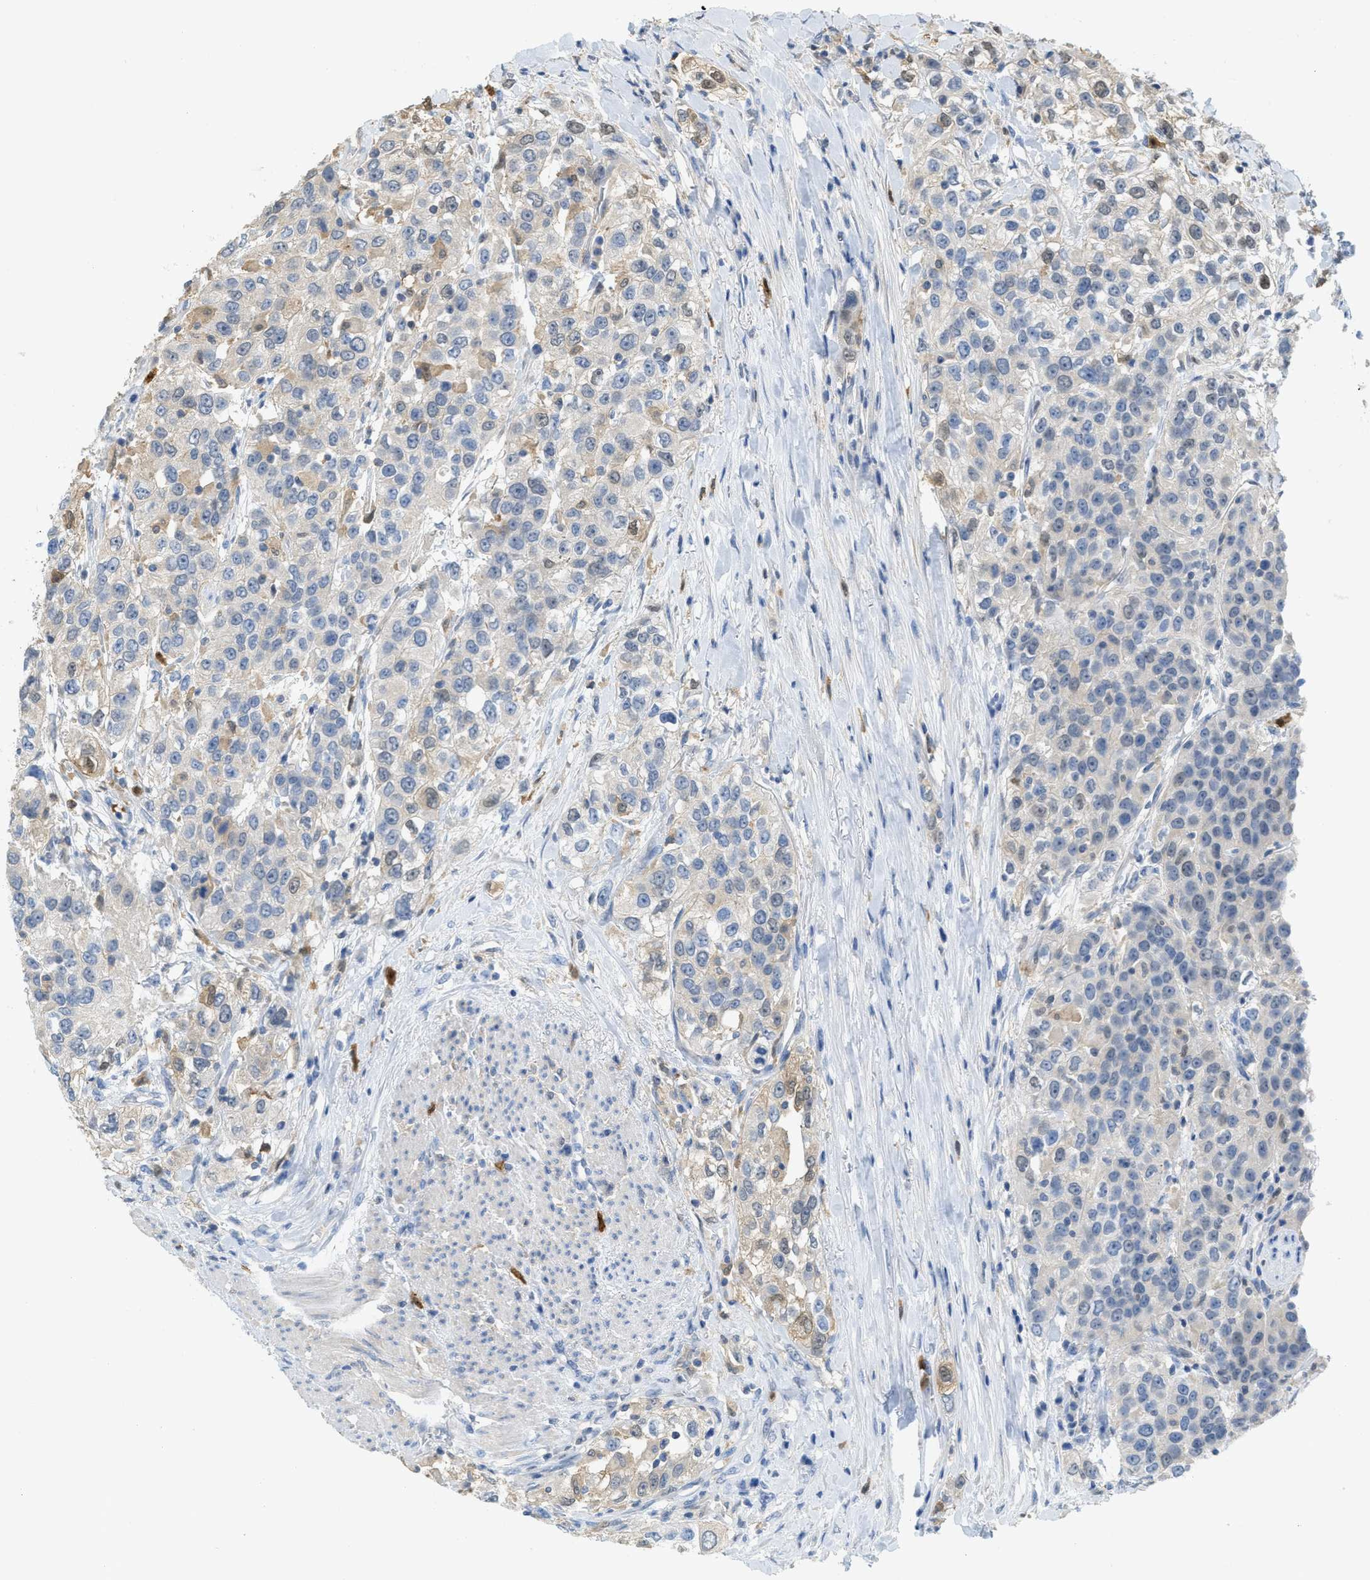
{"staining": {"intensity": "weak", "quantity": "<25%", "location": "cytoplasmic/membranous"}, "tissue": "urothelial cancer", "cell_type": "Tumor cells", "image_type": "cancer", "snomed": [{"axis": "morphology", "description": "Urothelial carcinoma, High grade"}, {"axis": "topography", "description": "Urinary bladder"}], "caption": "Immunohistochemical staining of urothelial cancer reveals no significant expression in tumor cells.", "gene": "SERPINB1", "patient": {"sex": "female", "age": 80}}